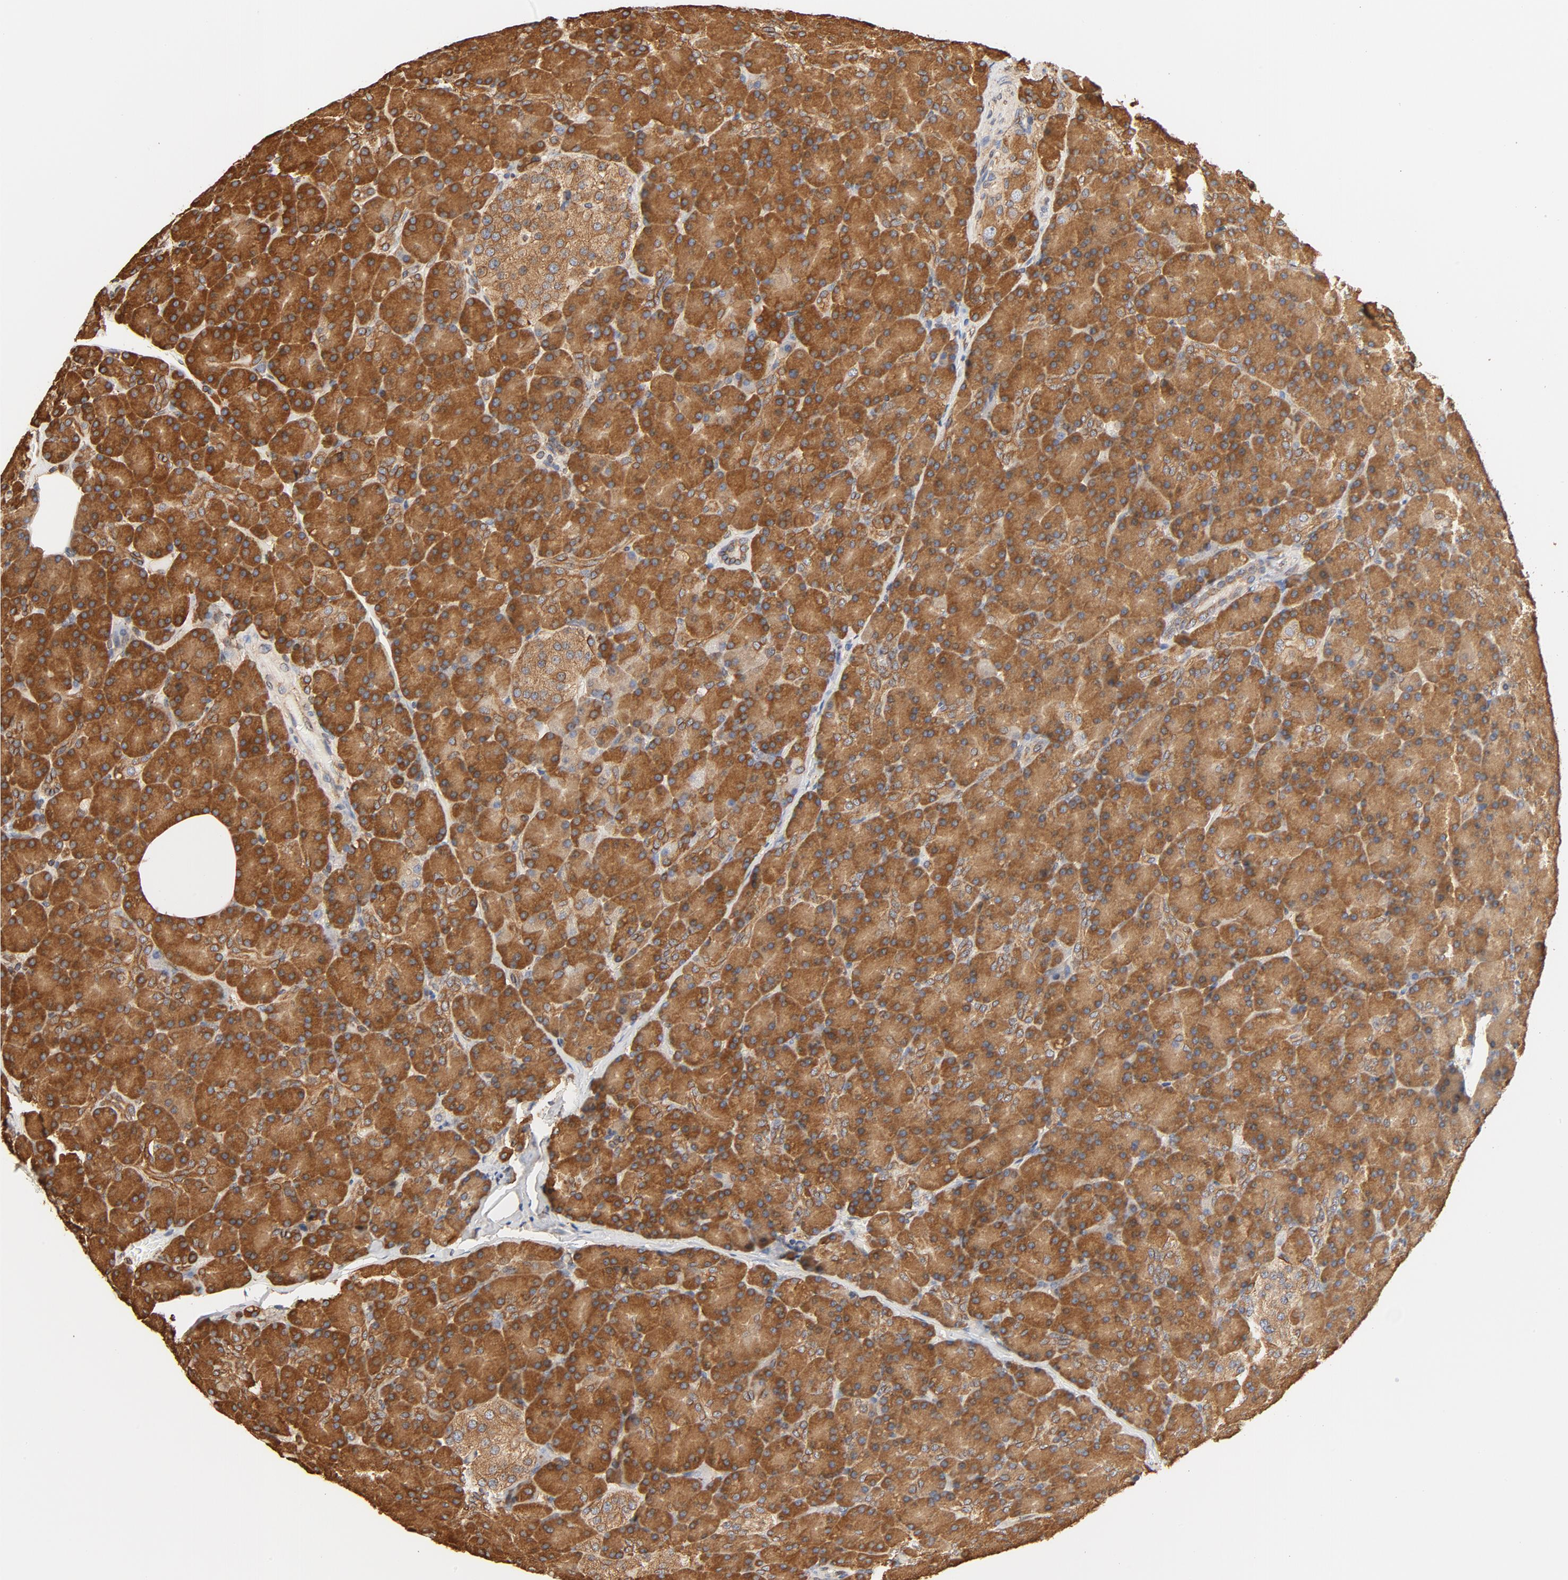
{"staining": {"intensity": "strong", "quantity": ">75%", "location": "cytoplasmic/membranous"}, "tissue": "pancreas", "cell_type": "Exocrine glandular cells", "image_type": "normal", "snomed": [{"axis": "morphology", "description": "Normal tissue, NOS"}, {"axis": "topography", "description": "Pancreas"}], "caption": "Immunohistochemistry (IHC) of benign human pancreas exhibits high levels of strong cytoplasmic/membranous expression in about >75% of exocrine glandular cells.", "gene": "BCAP31", "patient": {"sex": "female", "age": 43}}